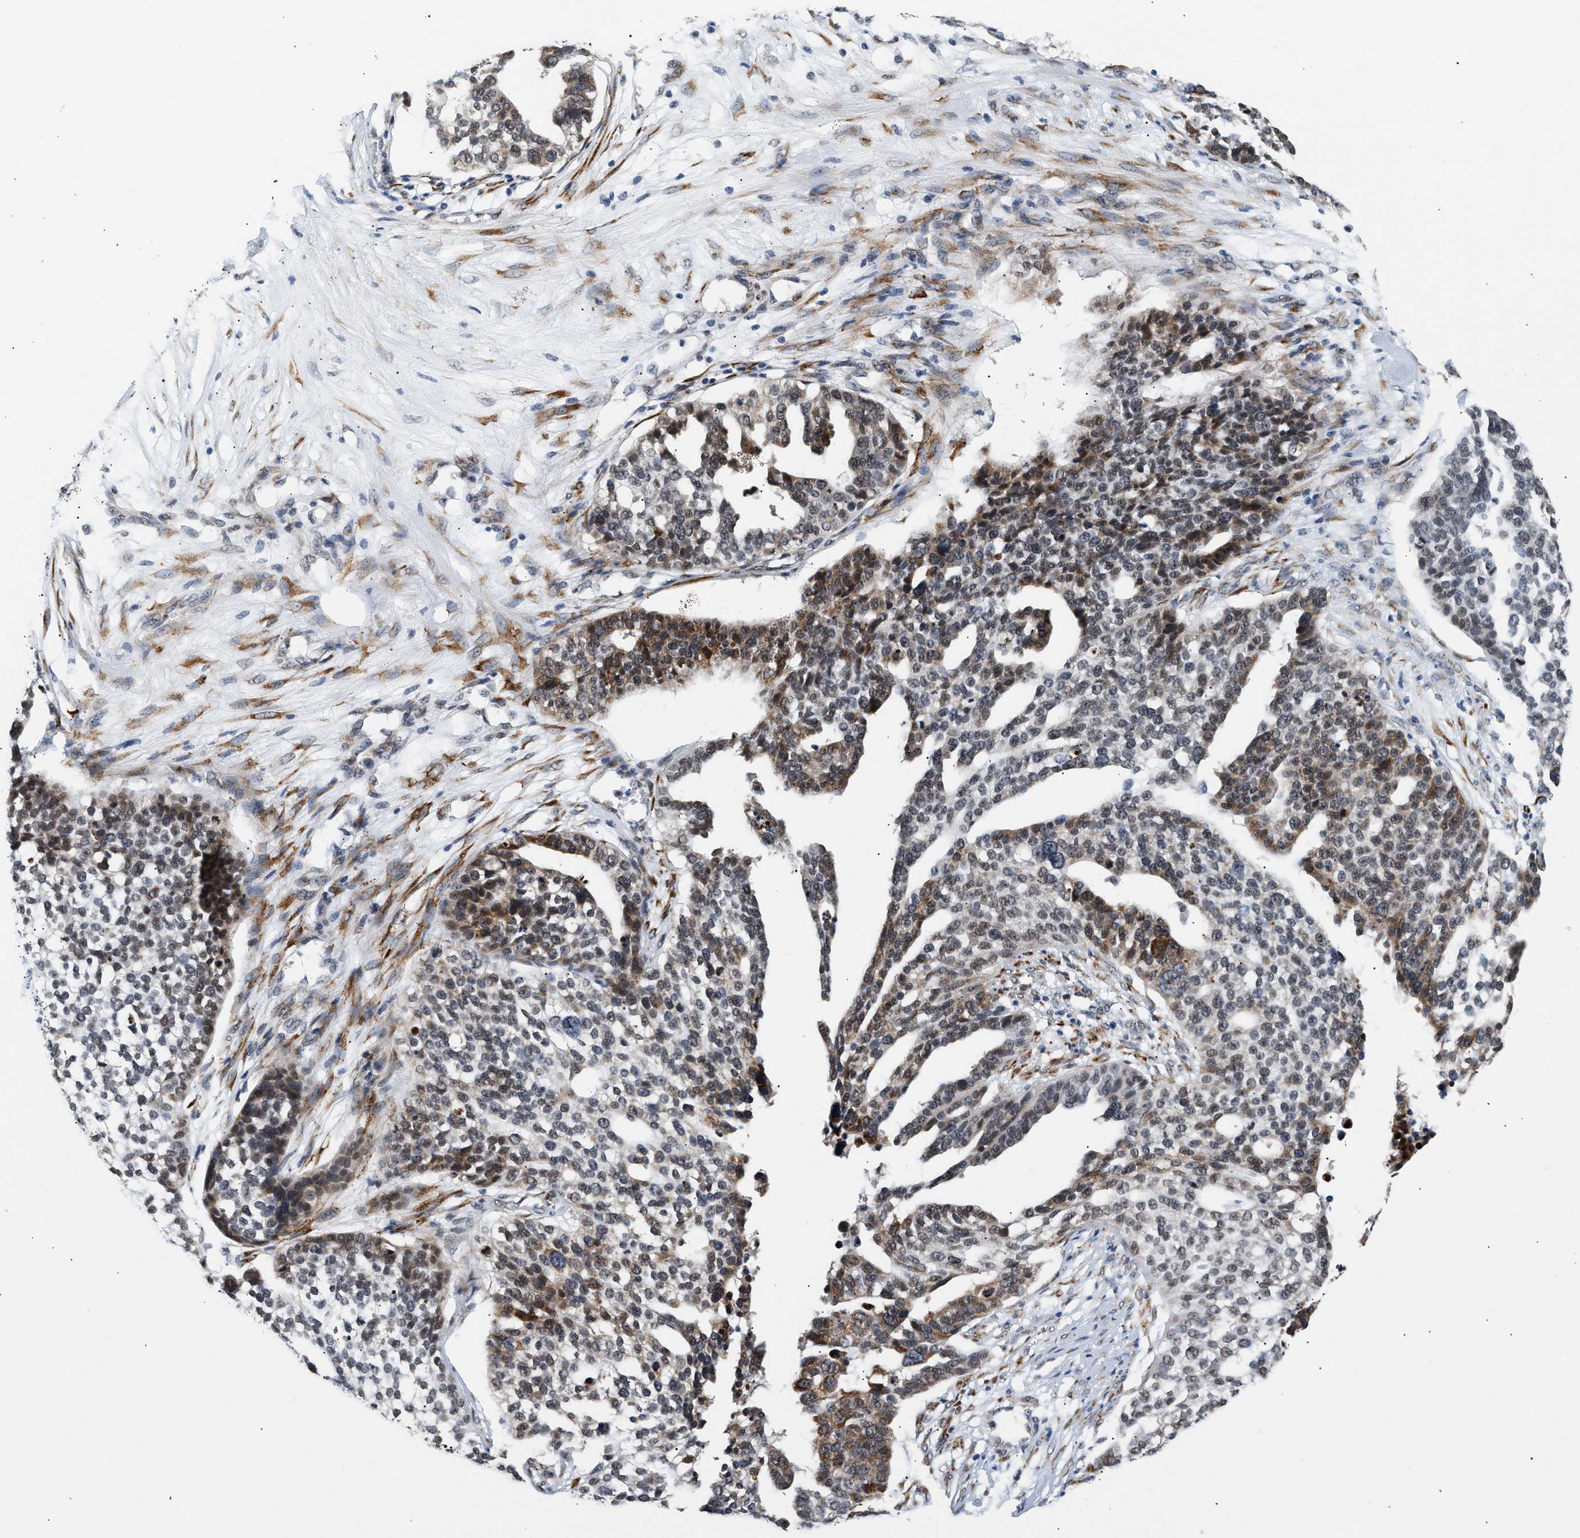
{"staining": {"intensity": "moderate", "quantity": "25%-75%", "location": "cytoplasmic/membranous,nuclear"}, "tissue": "ovarian cancer", "cell_type": "Tumor cells", "image_type": "cancer", "snomed": [{"axis": "morphology", "description": "Cystadenocarcinoma, serous, NOS"}, {"axis": "topography", "description": "Ovary"}], "caption": "Ovarian cancer stained with a brown dye shows moderate cytoplasmic/membranous and nuclear positive positivity in approximately 25%-75% of tumor cells.", "gene": "THOC1", "patient": {"sex": "female", "age": 59}}